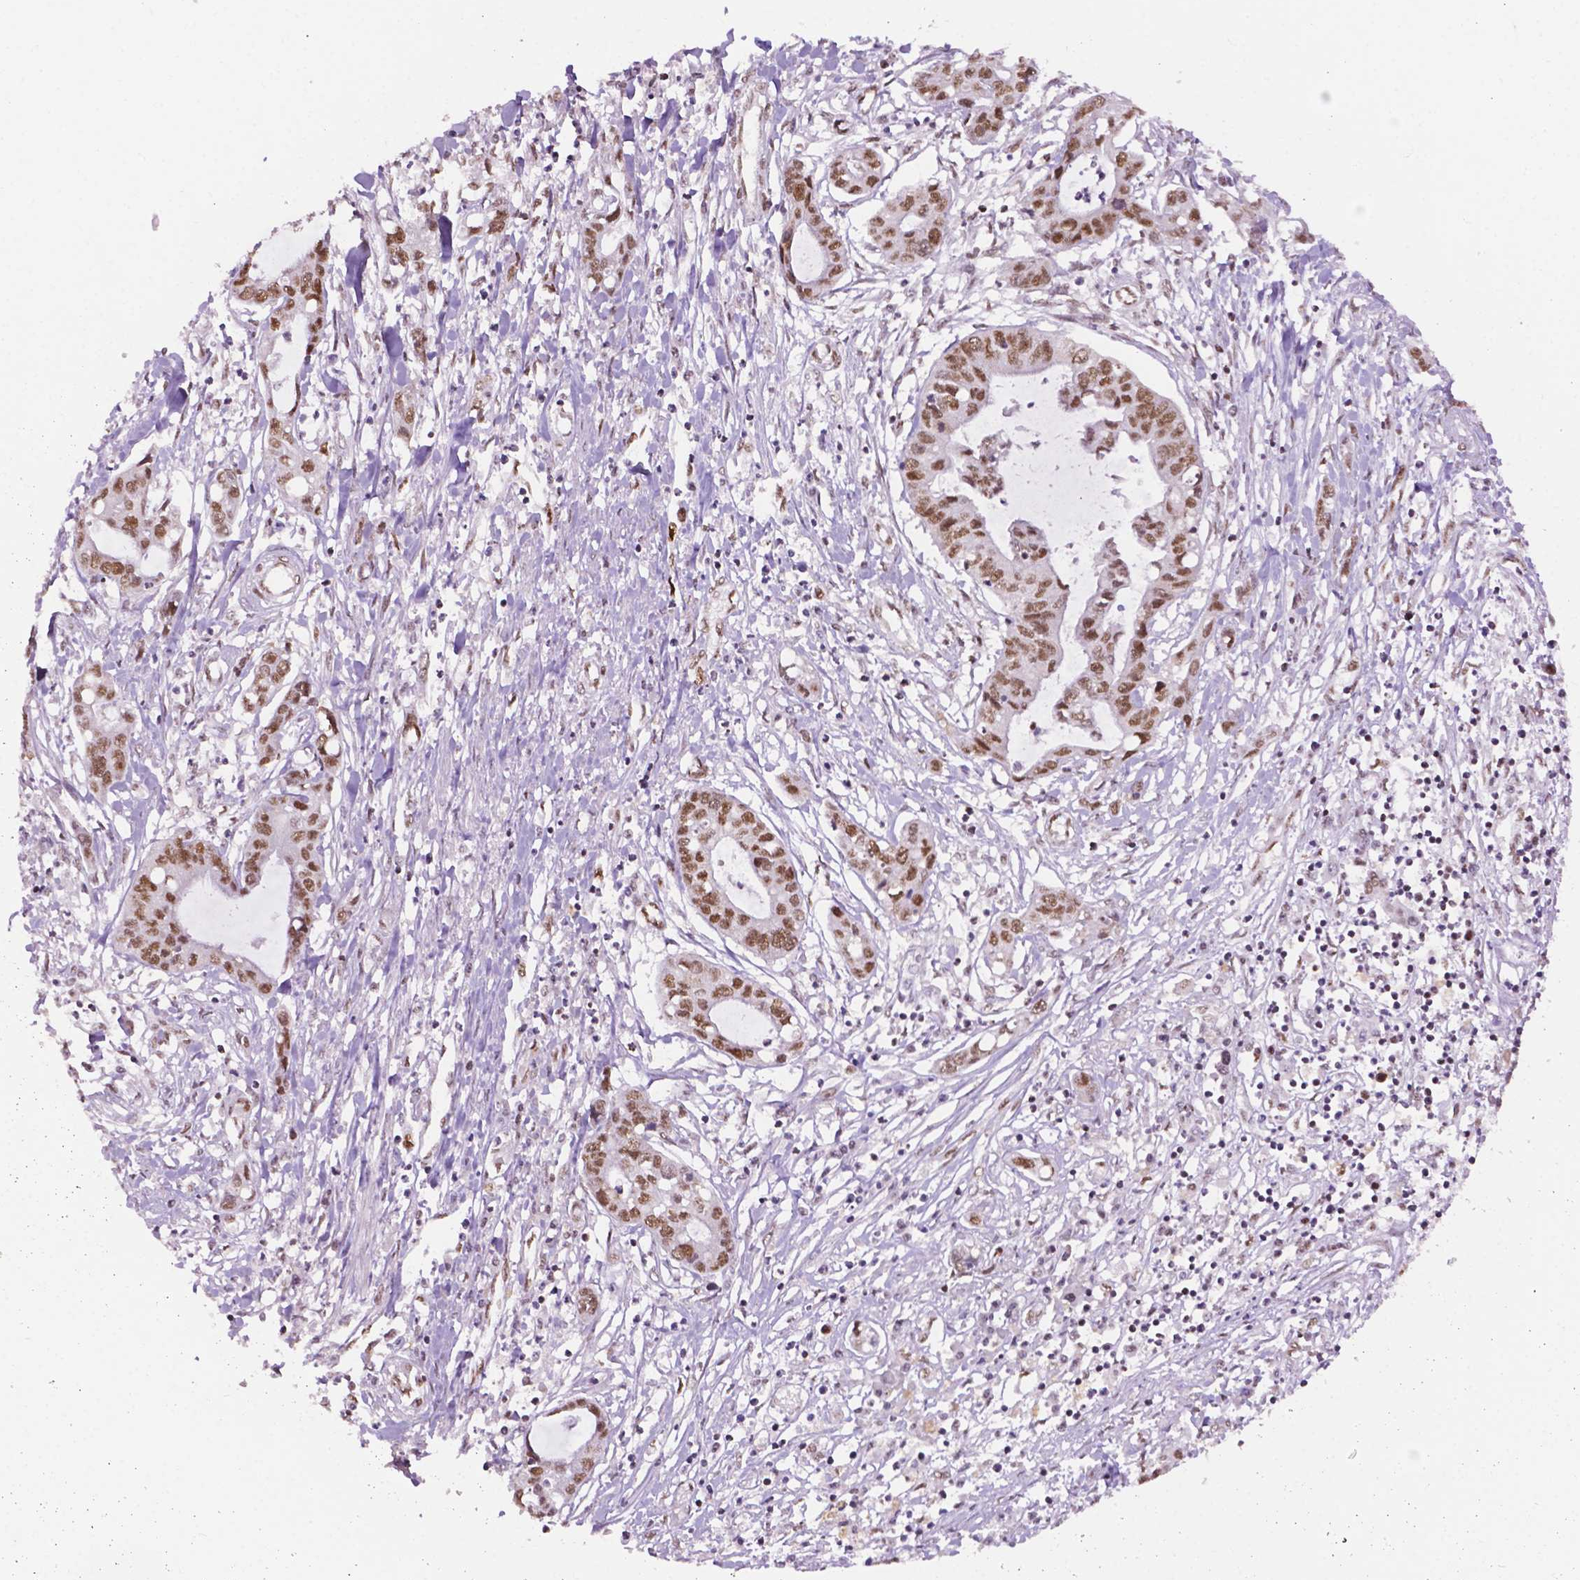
{"staining": {"intensity": "weak", "quantity": ">75%", "location": "nuclear"}, "tissue": "liver cancer", "cell_type": "Tumor cells", "image_type": "cancer", "snomed": [{"axis": "morphology", "description": "Cholangiocarcinoma"}, {"axis": "topography", "description": "Liver"}], "caption": "A photomicrograph of human liver cholangiocarcinoma stained for a protein exhibits weak nuclear brown staining in tumor cells.", "gene": "MLH1", "patient": {"sex": "male", "age": 58}}